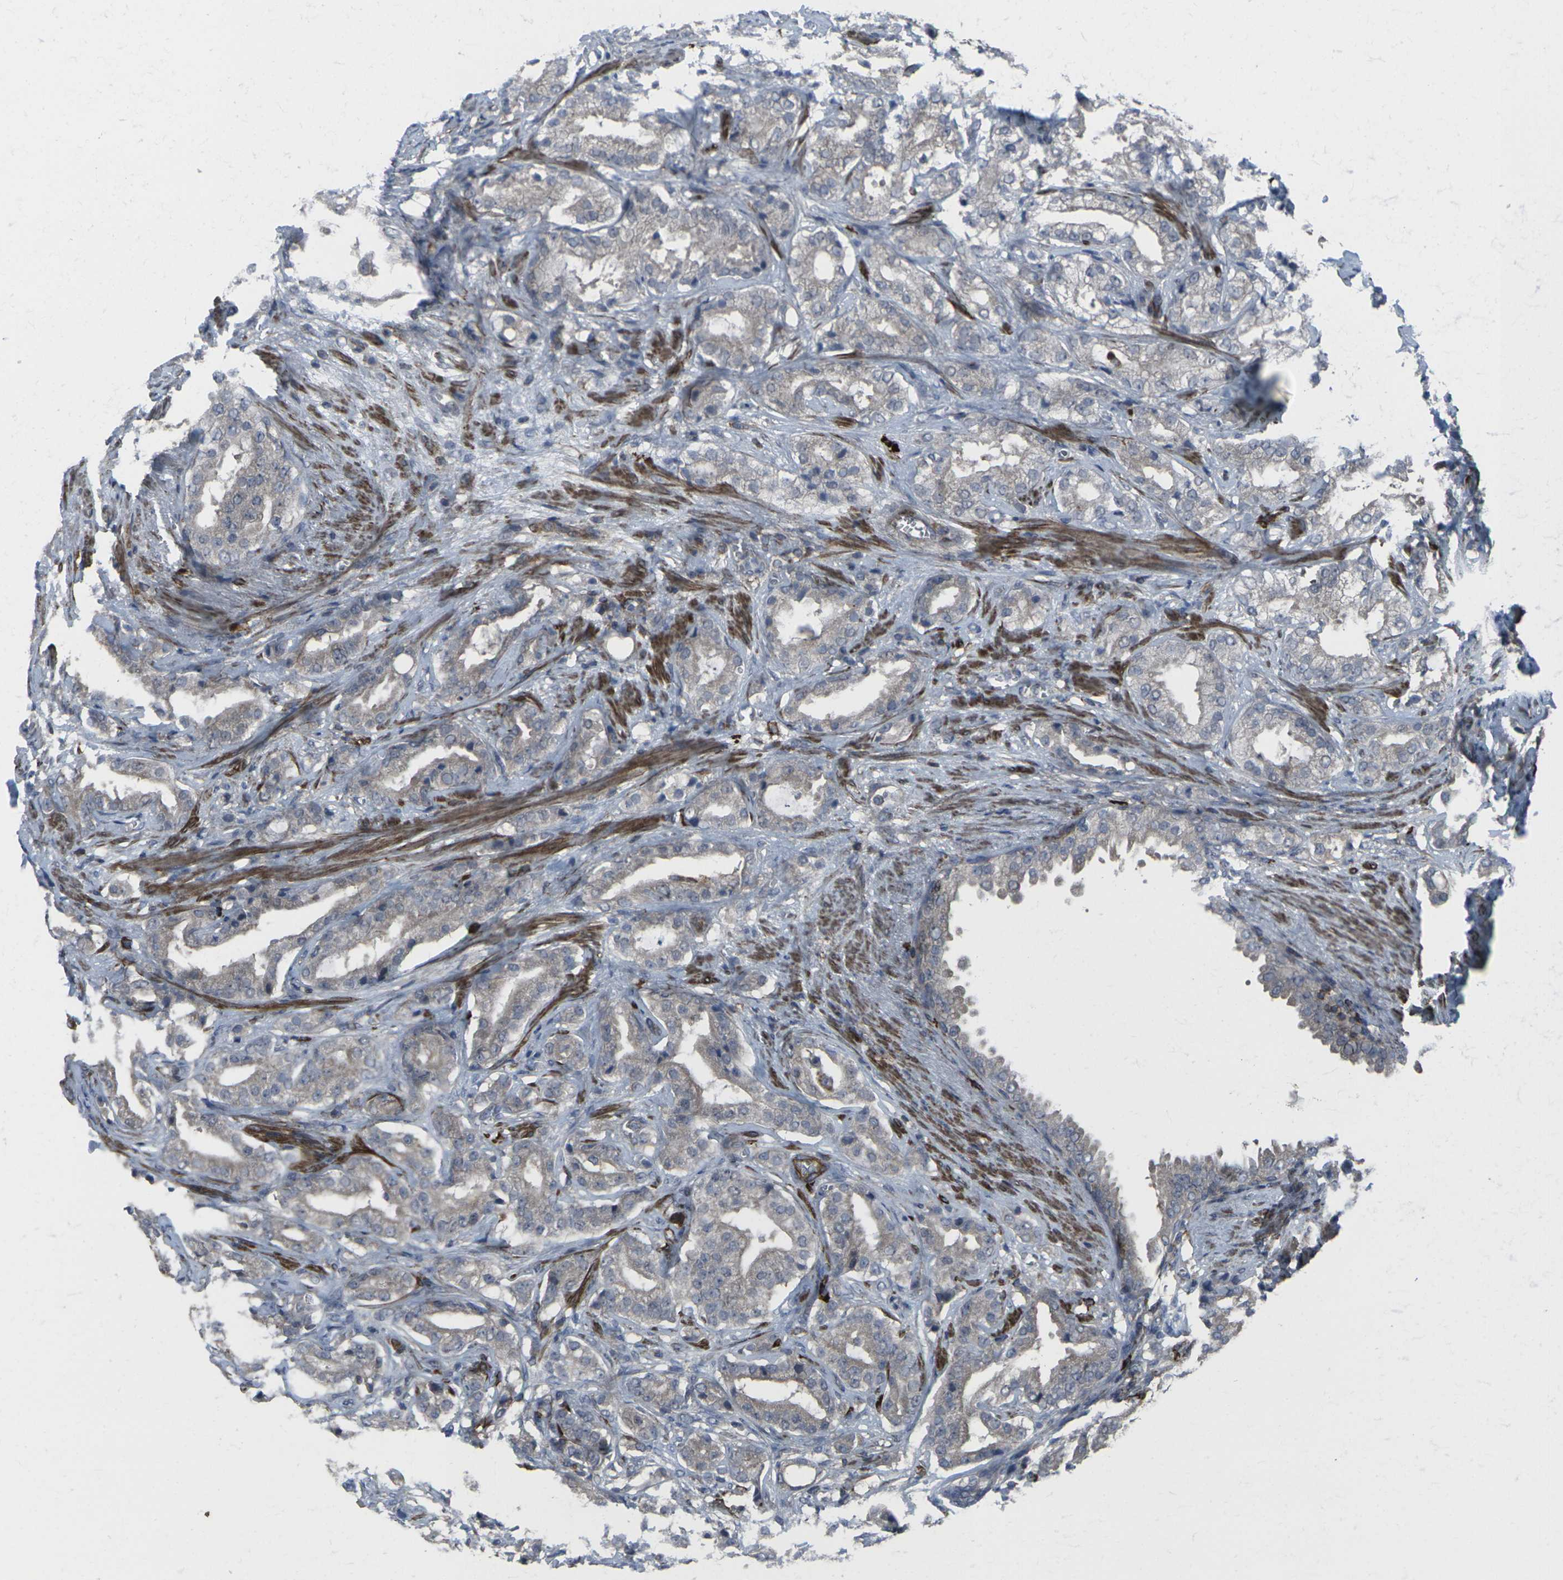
{"staining": {"intensity": "weak", "quantity": ">75%", "location": "cytoplasmic/membranous"}, "tissue": "prostate cancer", "cell_type": "Tumor cells", "image_type": "cancer", "snomed": [{"axis": "morphology", "description": "Adenocarcinoma, High grade"}, {"axis": "topography", "description": "Prostate"}], "caption": "Protein staining shows weak cytoplasmic/membranous staining in about >75% of tumor cells in prostate high-grade adenocarcinoma. Immunohistochemistry stains the protein in brown and the nuclei are stained blue.", "gene": "CCR10", "patient": {"sex": "male", "age": 64}}